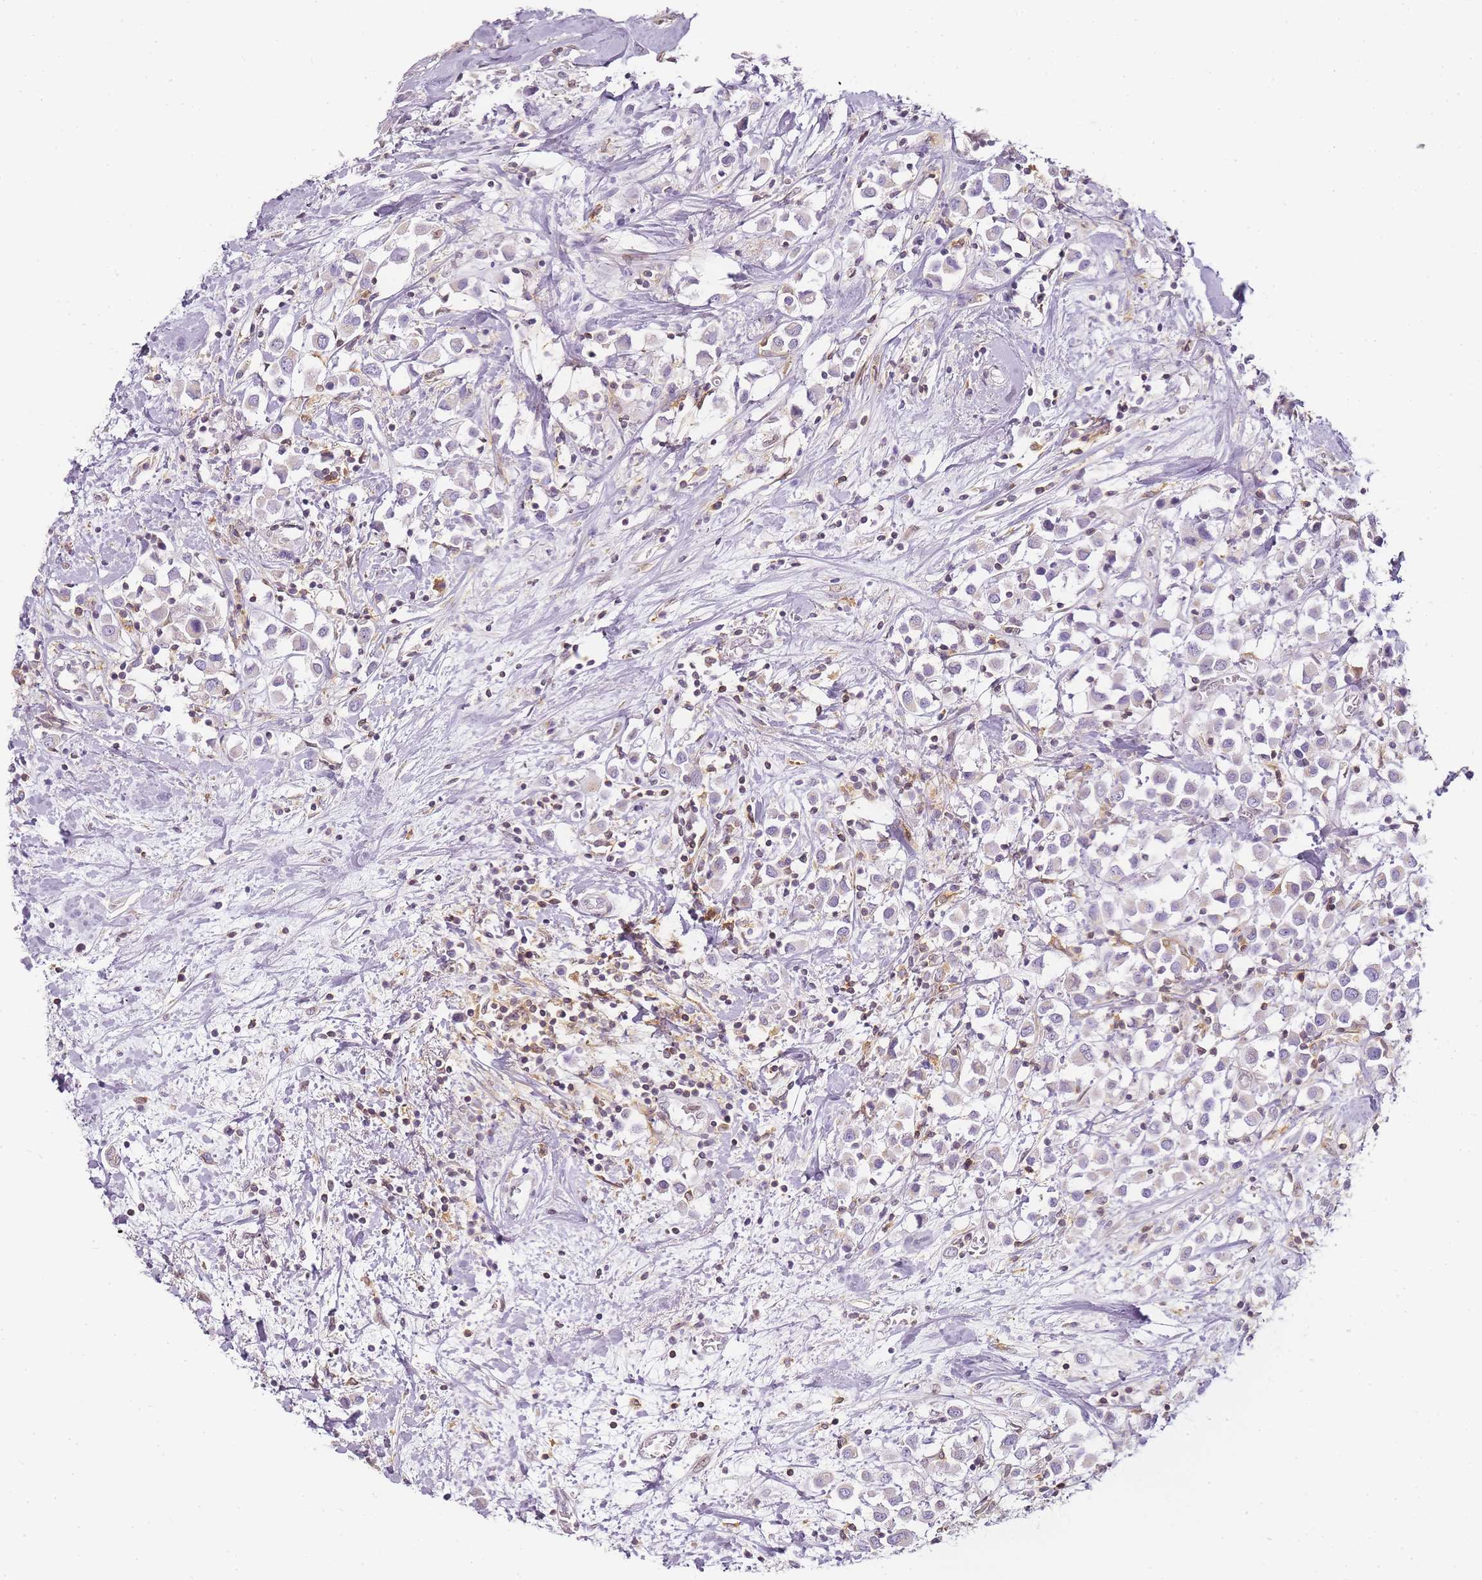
{"staining": {"intensity": "negative", "quantity": "none", "location": "none"}, "tissue": "breast cancer", "cell_type": "Tumor cells", "image_type": "cancer", "snomed": [{"axis": "morphology", "description": "Duct carcinoma"}, {"axis": "topography", "description": "Breast"}], "caption": "This micrograph is of infiltrating ductal carcinoma (breast) stained with immunohistochemistry to label a protein in brown with the nuclei are counter-stained blue. There is no expression in tumor cells. (Stains: DAB IHC with hematoxylin counter stain, Microscopy: brightfield microscopy at high magnification).", "gene": "JAKMIP1", "patient": {"sex": "female", "age": 61}}